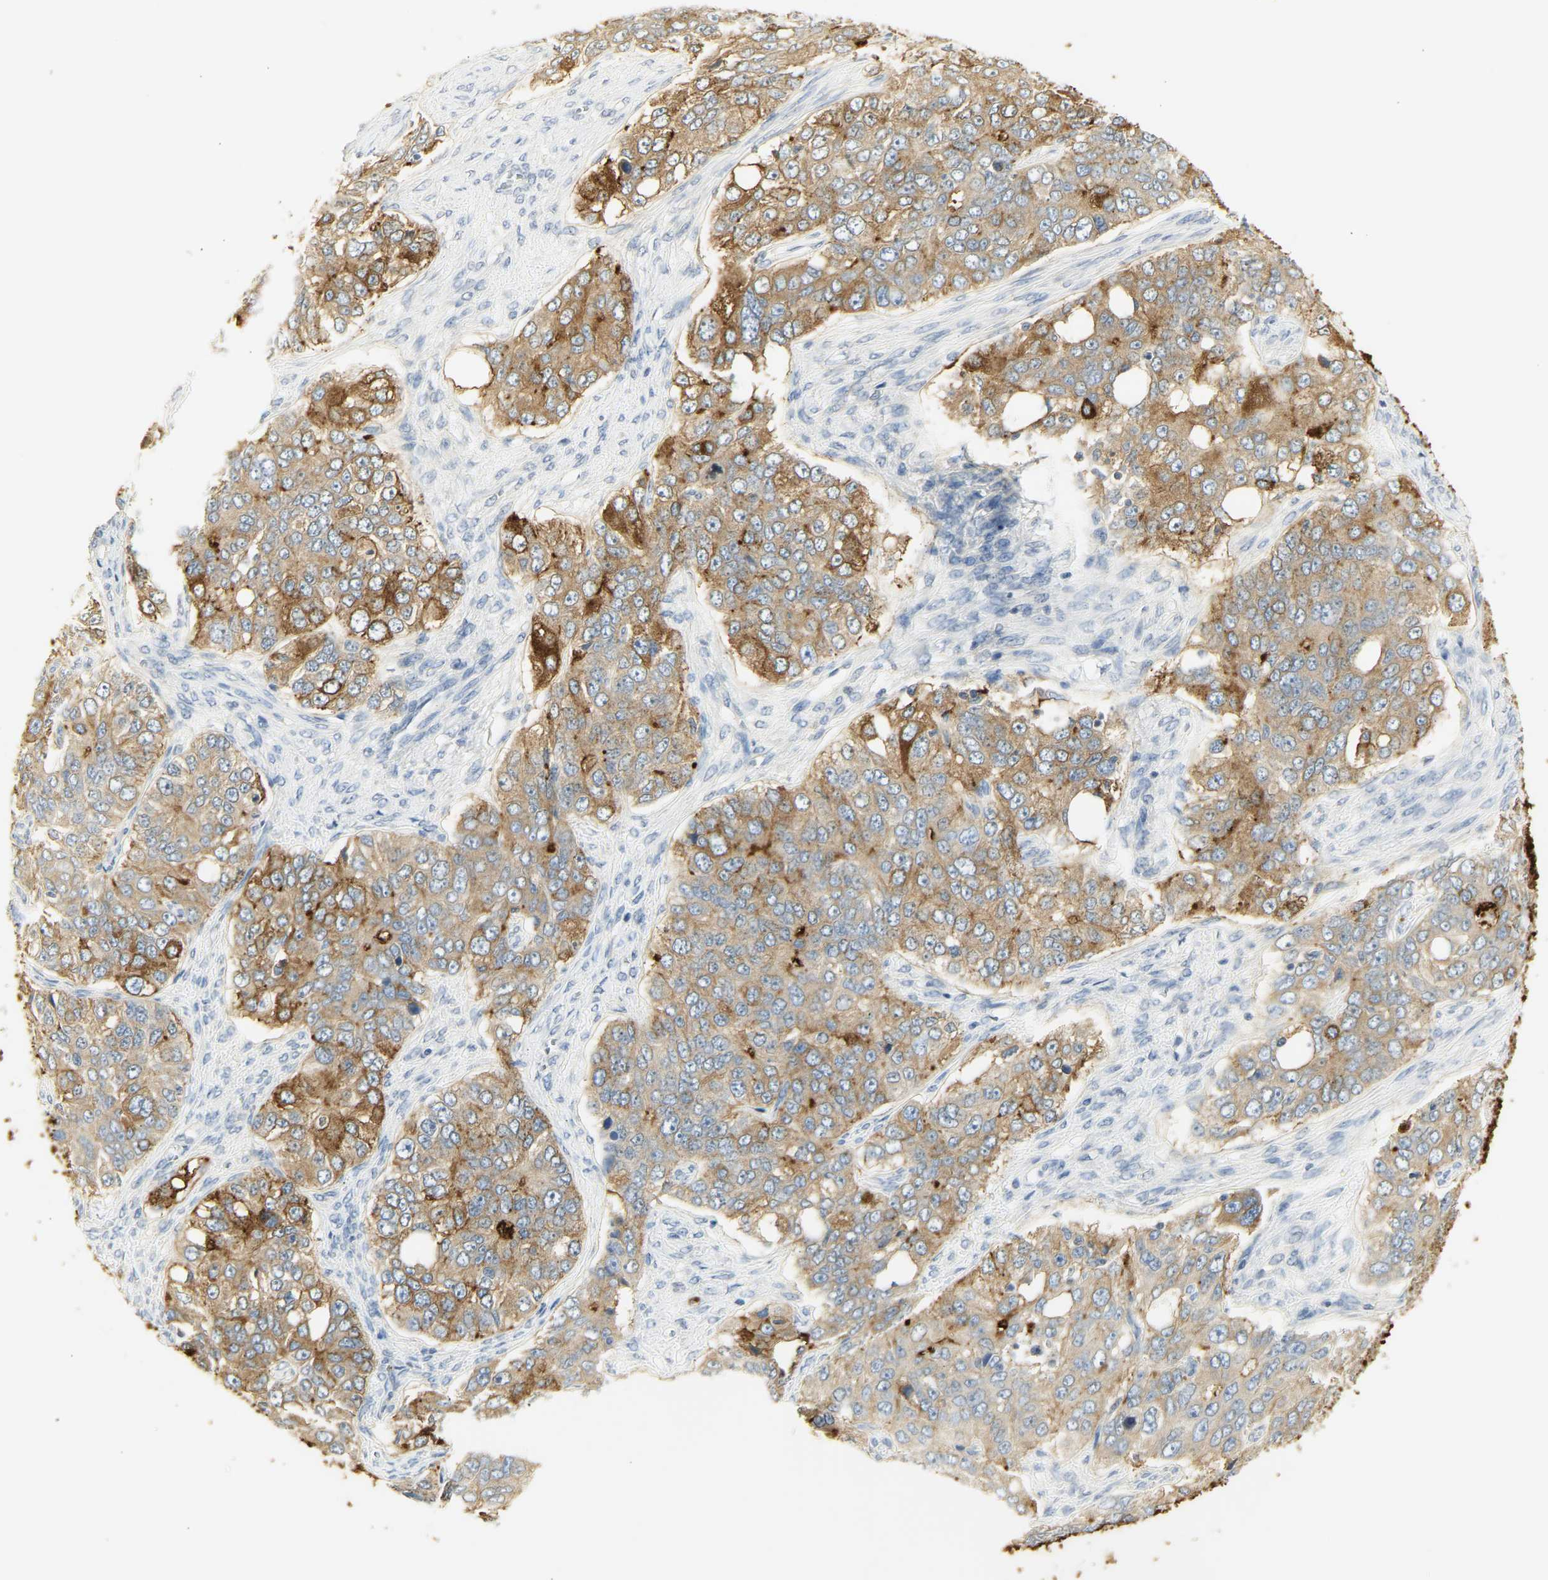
{"staining": {"intensity": "moderate", "quantity": ">75%", "location": "cytoplasmic/membranous"}, "tissue": "ovarian cancer", "cell_type": "Tumor cells", "image_type": "cancer", "snomed": [{"axis": "morphology", "description": "Carcinoma, endometroid"}, {"axis": "topography", "description": "Ovary"}], "caption": "High-power microscopy captured an IHC image of ovarian cancer (endometroid carcinoma), revealing moderate cytoplasmic/membranous positivity in about >75% of tumor cells.", "gene": "CEACAM5", "patient": {"sex": "female", "age": 51}}